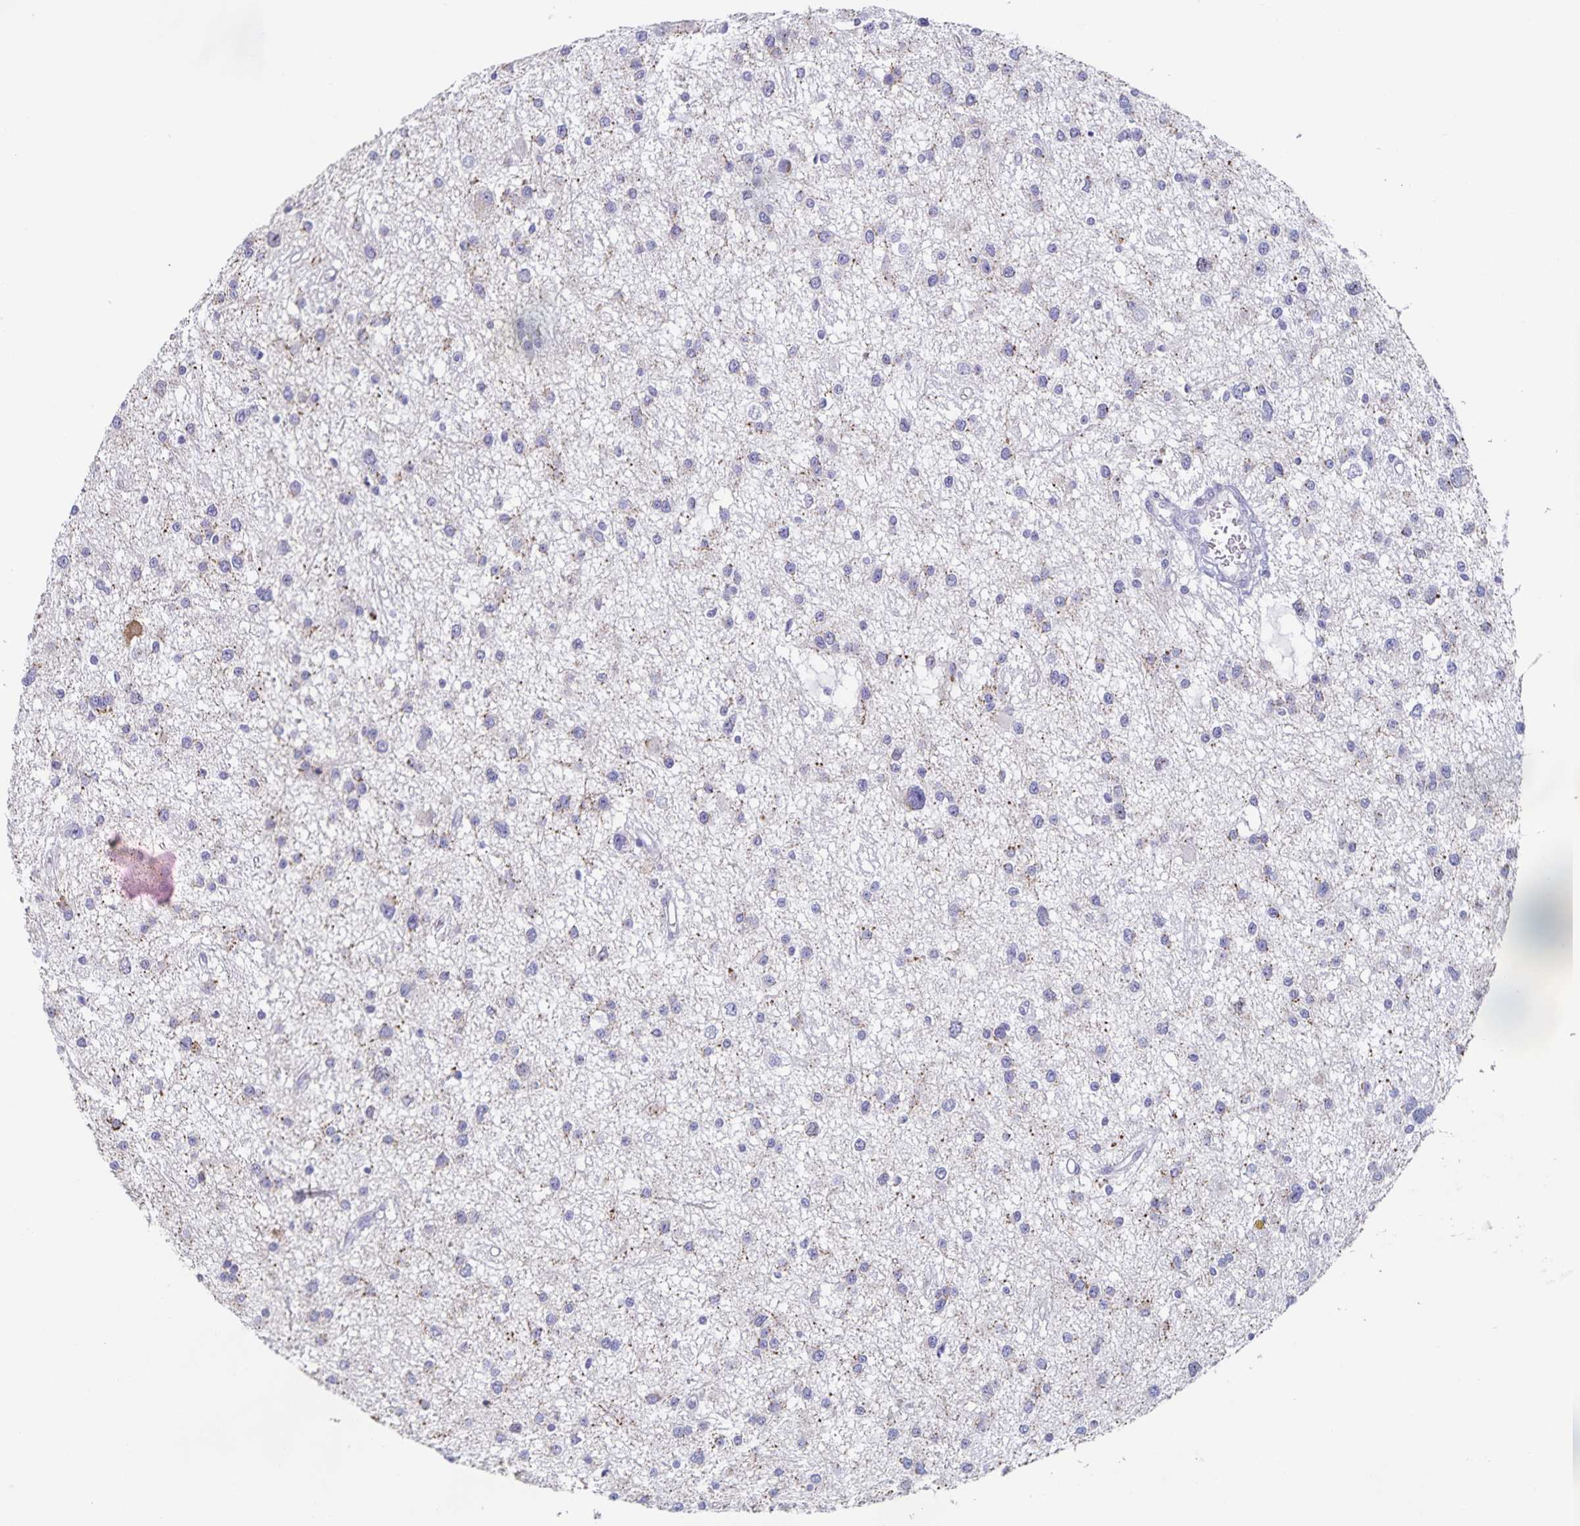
{"staining": {"intensity": "weak", "quantity": "<25%", "location": "cytoplasmic/membranous"}, "tissue": "glioma", "cell_type": "Tumor cells", "image_type": "cancer", "snomed": [{"axis": "morphology", "description": "Glioma, malignant, High grade"}, {"axis": "topography", "description": "Brain"}], "caption": "The histopathology image displays no staining of tumor cells in glioma. The staining was performed using DAB (3,3'-diaminobenzidine) to visualize the protein expression in brown, while the nuclei were stained in blue with hematoxylin (Magnification: 20x).", "gene": "CENPH", "patient": {"sex": "male", "age": 54}}